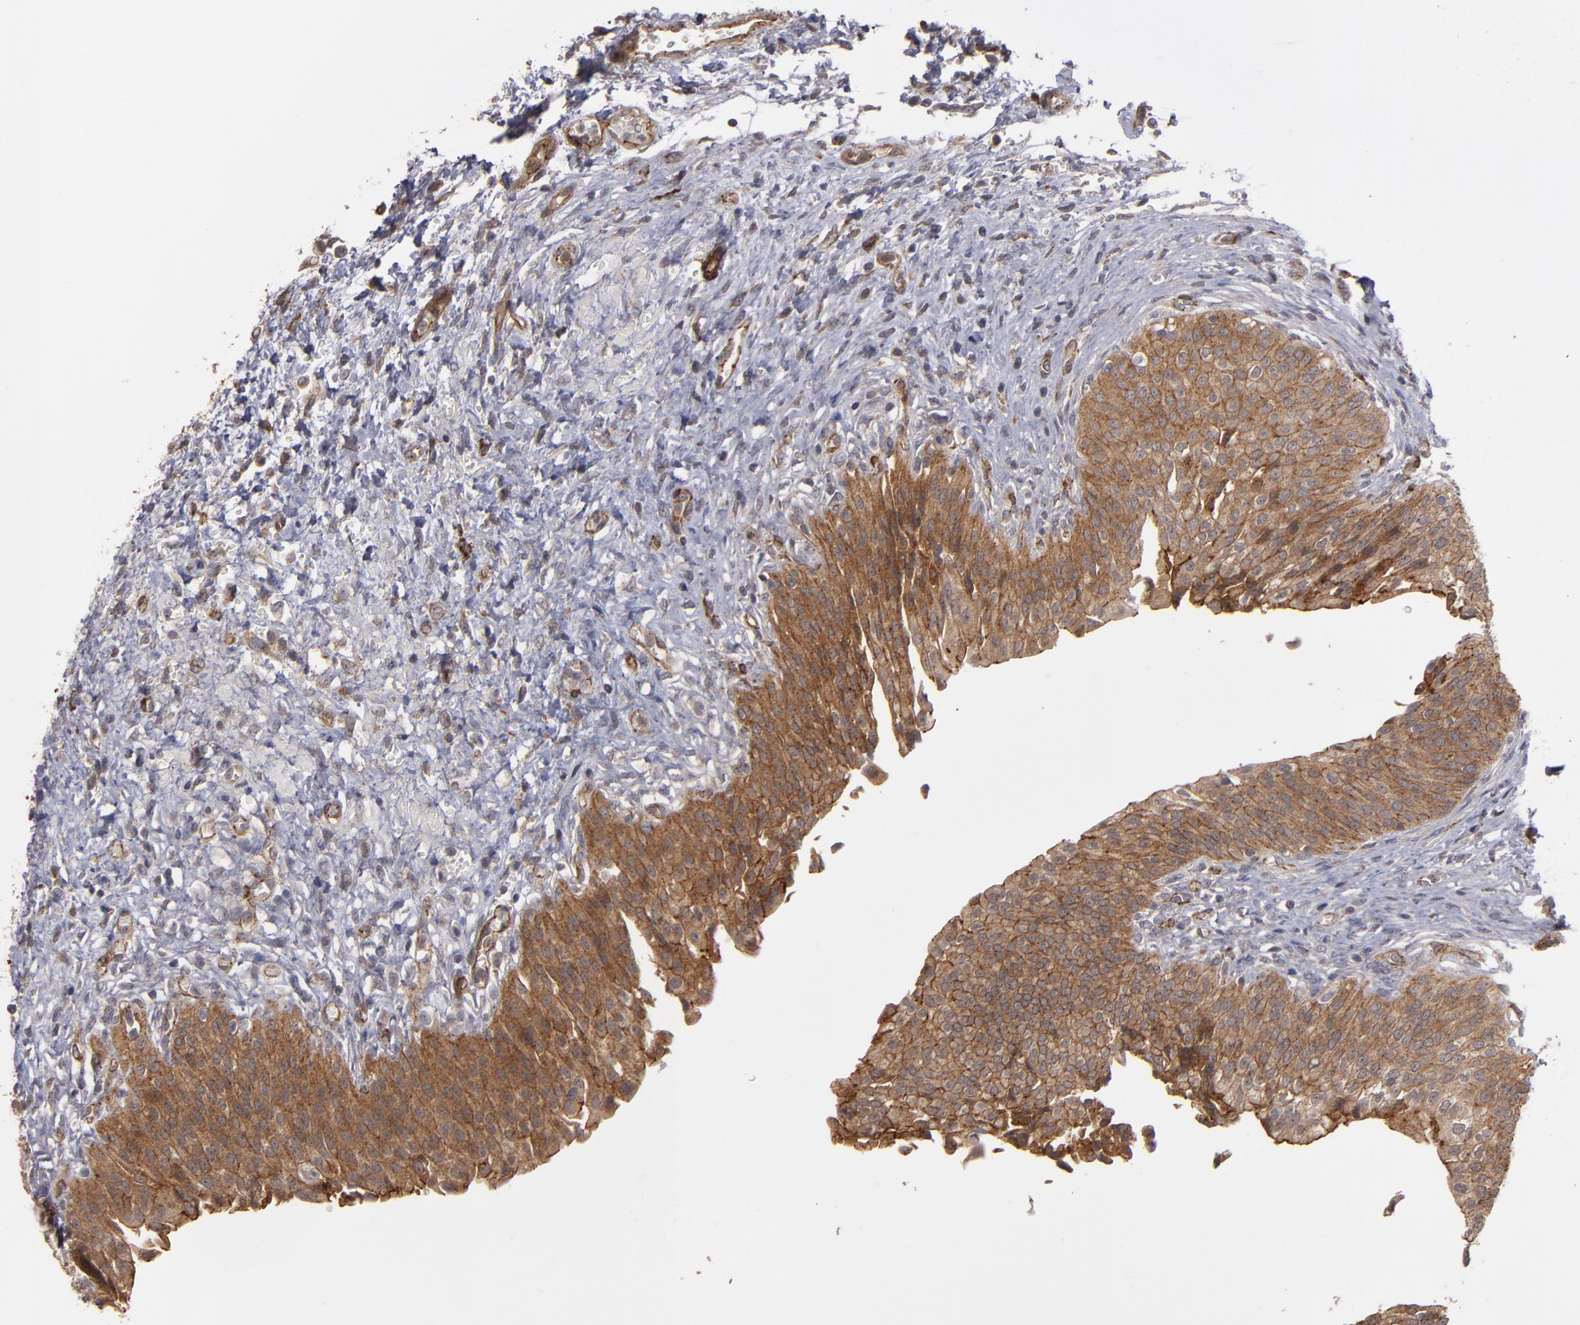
{"staining": {"intensity": "strong", "quantity": ">75%", "location": "cytoplasmic/membranous"}, "tissue": "urinary bladder", "cell_type": "Urothelial cells", "image_type": "normal", "snomed": [{"axis": "morphology", "description": "Normal tissue, NOS"}, {"axis": "topography", "description": "Smooth muscle"}, {"axis": "topography", "description": "Urinary bladder"}], "caption": "A brown stain shows strong cytoplasmic/membranous expression of a protein in urothelial cells of normal human urinary bladder.", "gene": "TJP1", "patient": {"sex": "male", "age": 35}}